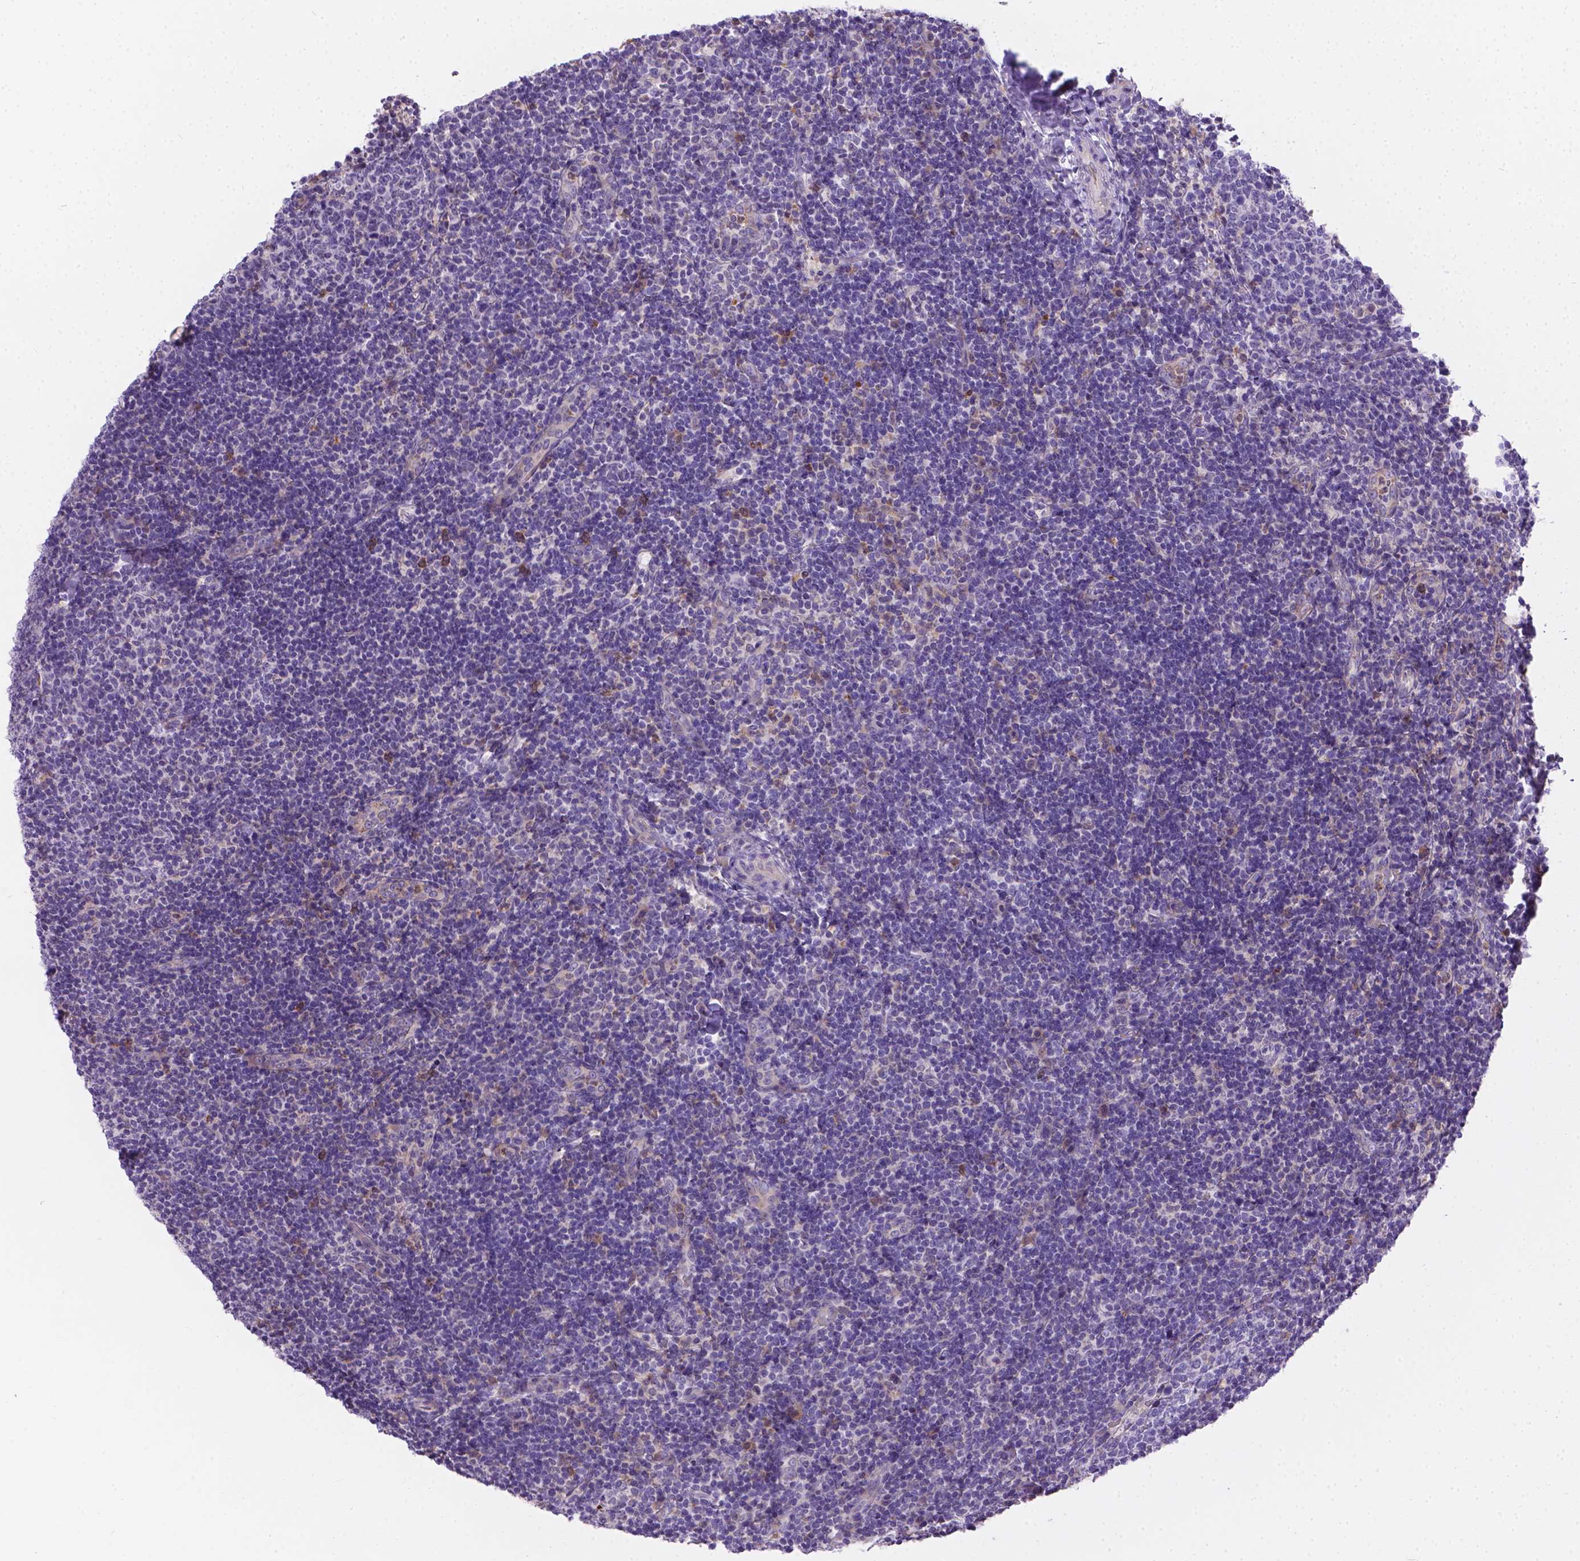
{"staining": {"intensity": "negative", "quantity": "none", "location": "none"}, "tissue": "tonsil", "cell_type": "Germinal center cells", "image_type": "normal", "snomed": [{"axis": "morphology", "description": "Normal tissue, NOS"}, {"axis": "topography", "description": "Tonsil"}], "caption": "High power microscopy histopathology image of an immunohistochemistry micrograph of normal tonsil, revealing no significant positivity in germinal center cells.", "gene": "TM4SF18", "patient": {"sex": "female", "age": 10}}